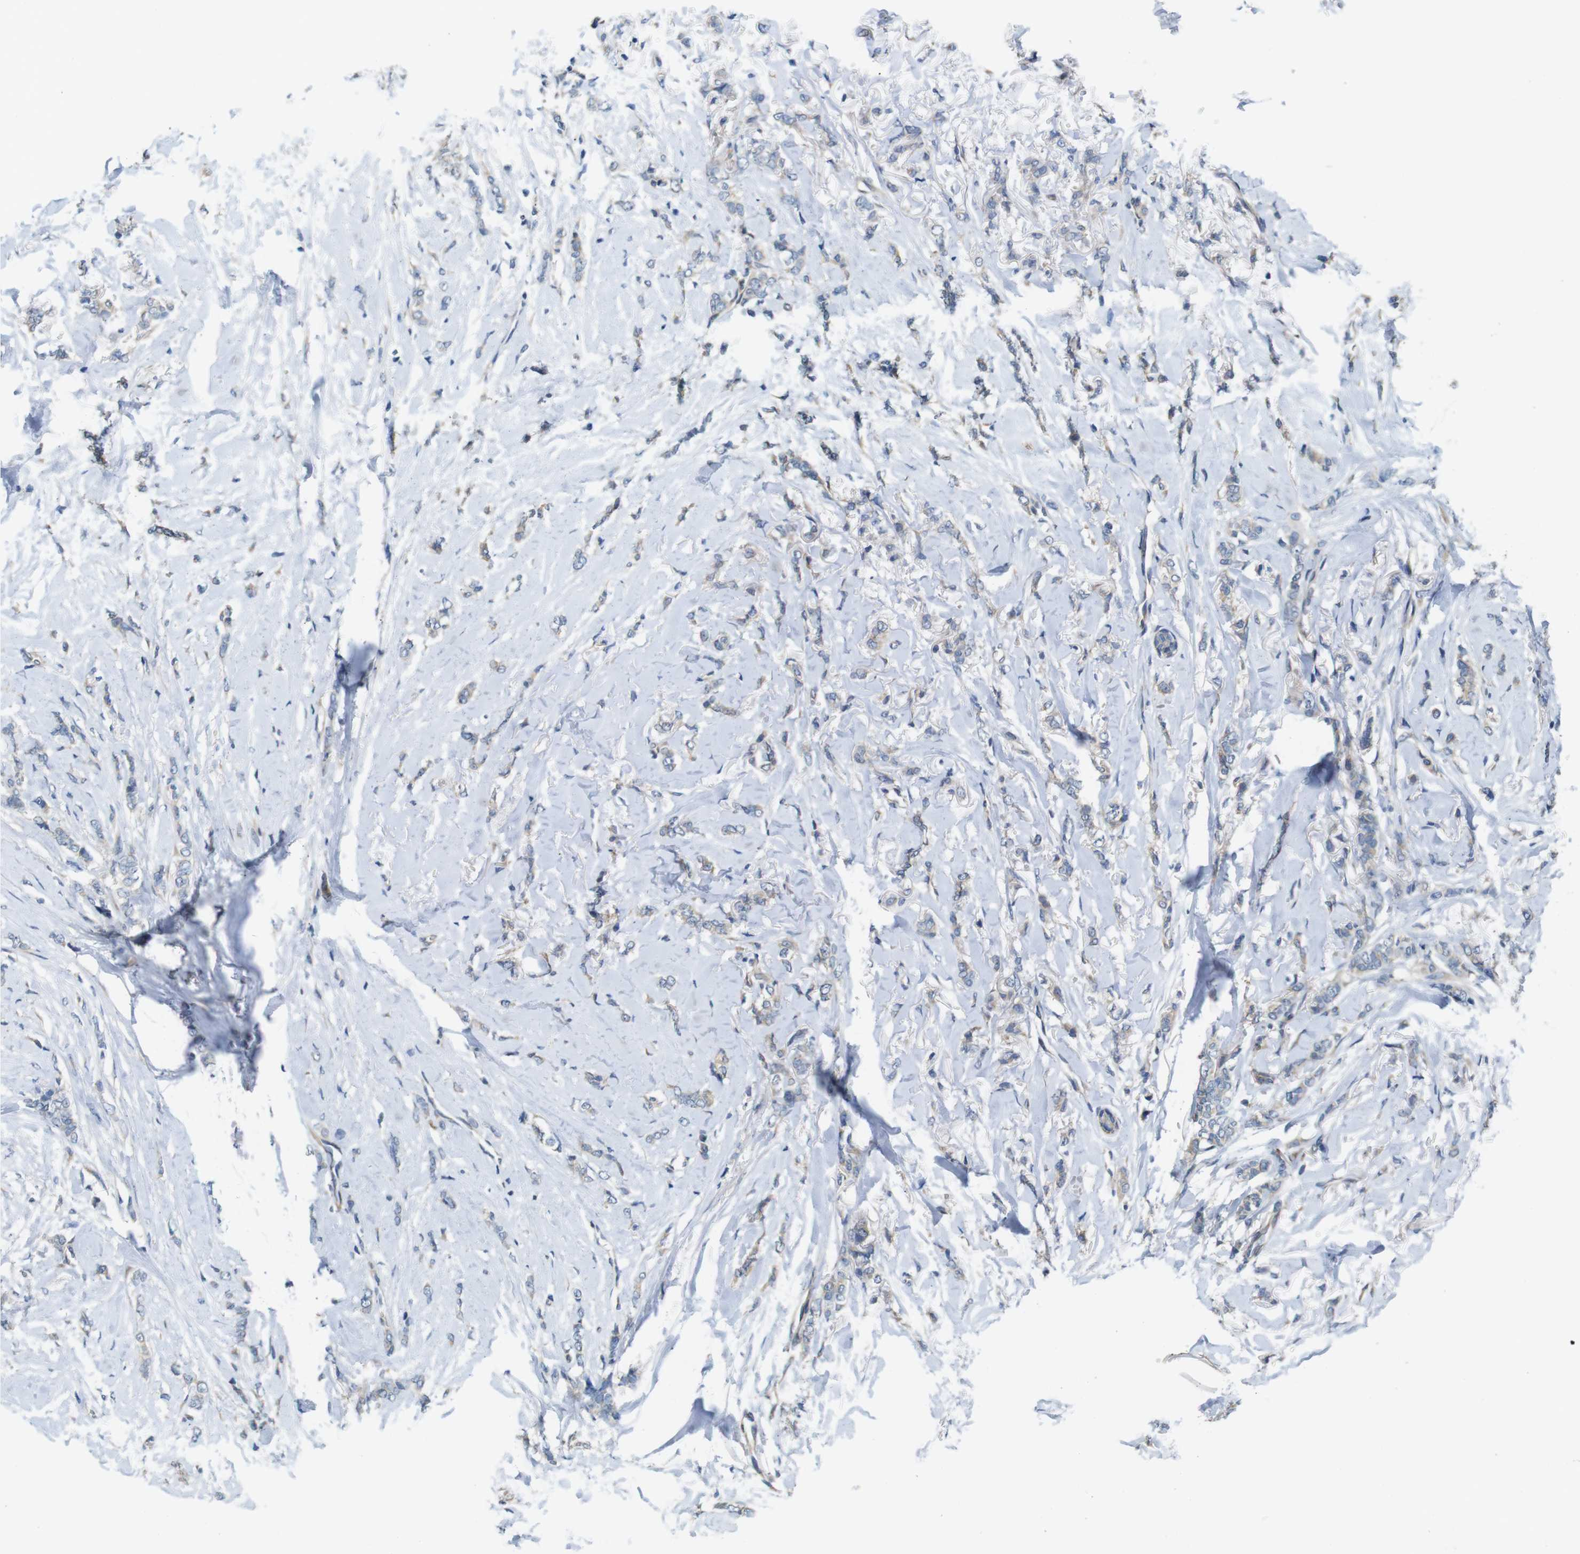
{"staining": {"intensity": "negative", "quantity": "none", "location": "none"}, "tissue": "breast cancer", "cell_type": "Tumor cells", "image_type": "cancer", "snomed": [{"axis": "morphology", "description": "Lobular carcinoma"}, {"axis": "topography", "description": "Skin"}, {"axis": "topography", "description": "Breast"}], "caption": "This image is of breast cancer stained with immunohistochemistry to label a protein in brown with the nuclei are counter-stained blue. There is no expression in tumor cells.", "gene": "SKI", "patient": {"sex": "female", "age": 46}}